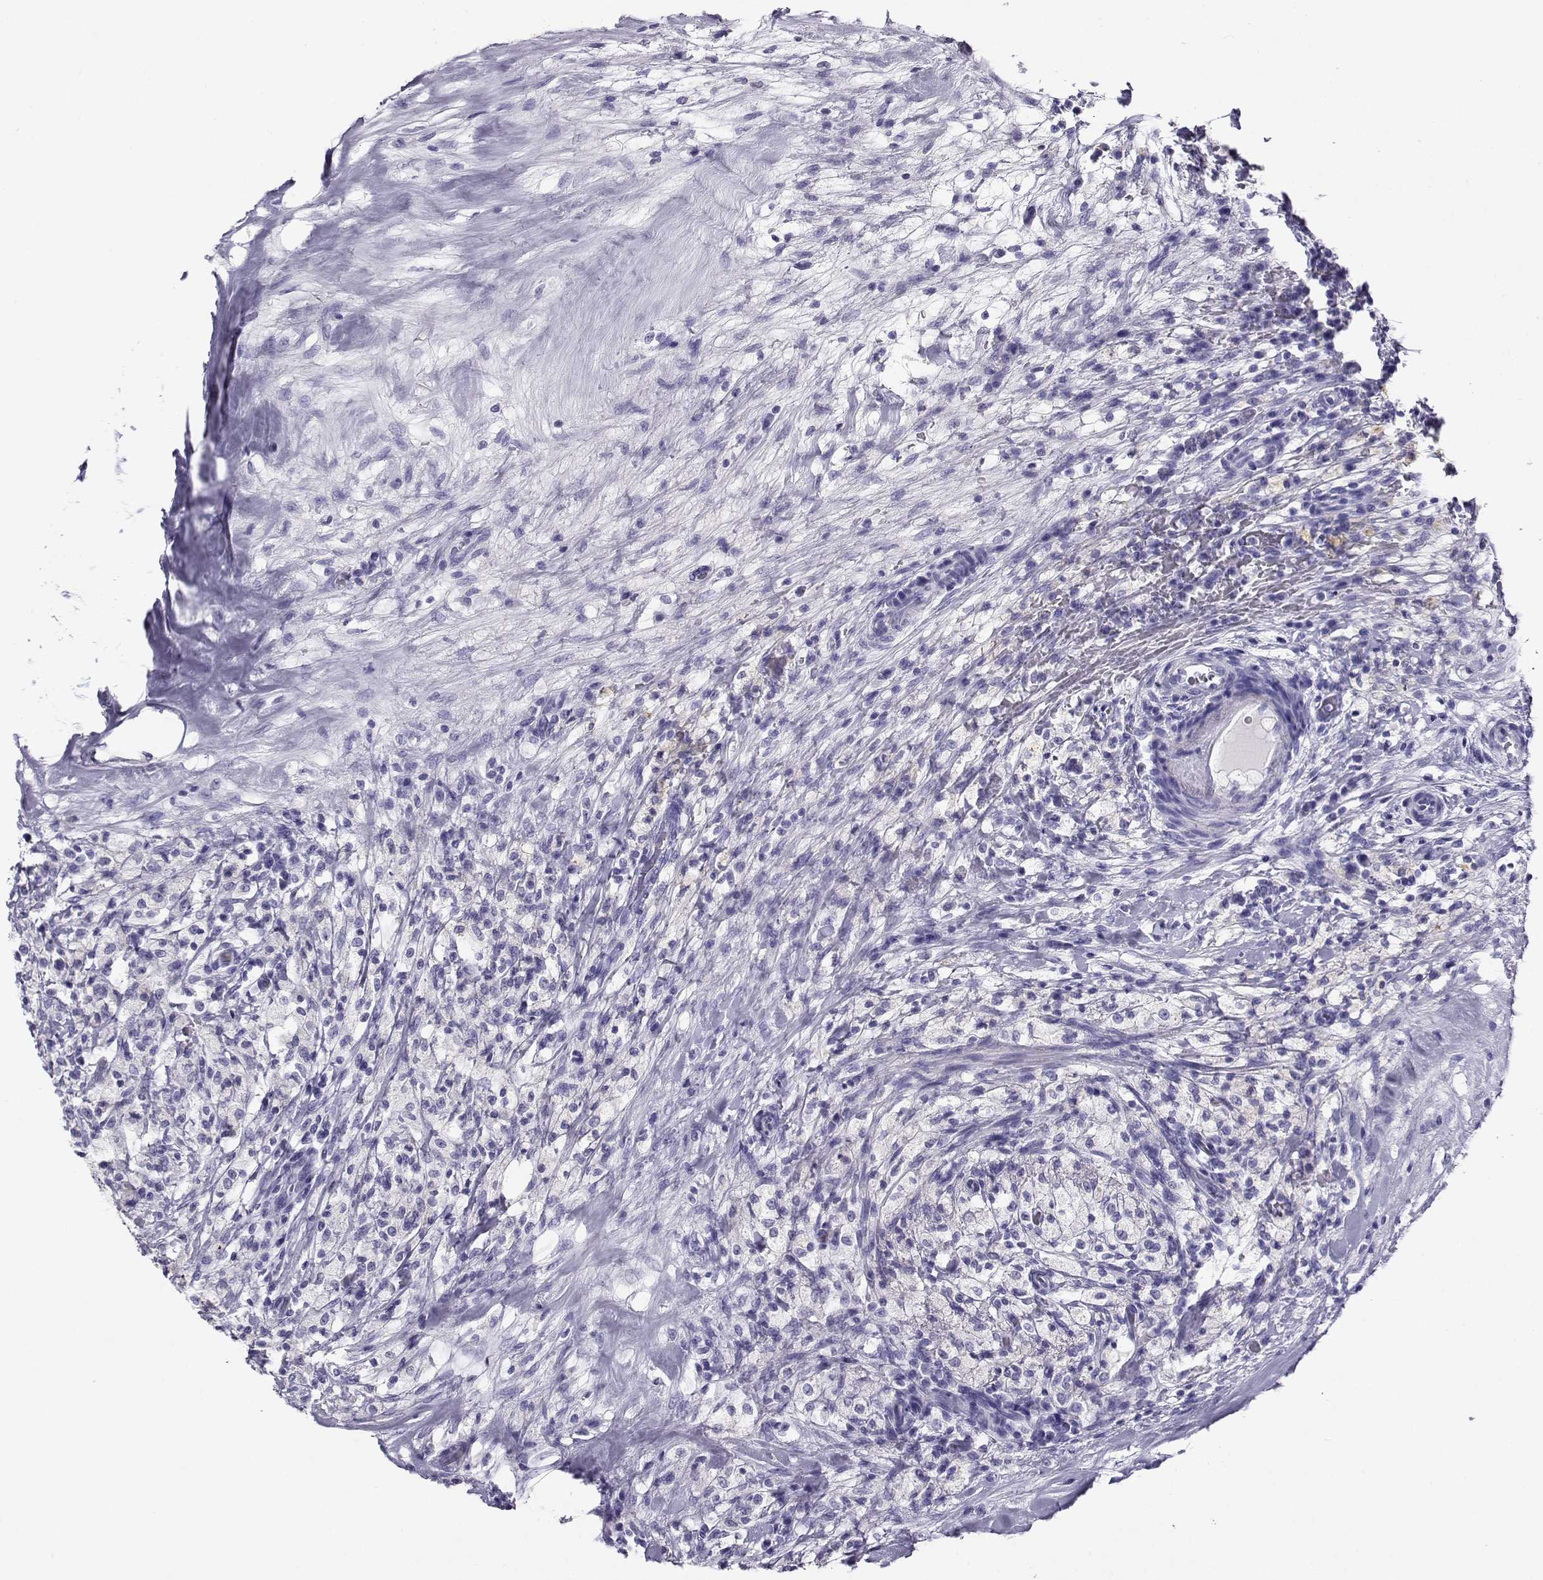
{"staining": {"intensity": "negative", "quantity": "none", "location": "none"}, "tissue": "testis cancer", "cell_type": "Tumor cells", "image_type": "cancer", "snomed": [{"axis": "morphology", "description": "Necrosis, NOS"}, {"axis": "morphology", "description": "Carcinoma, Embryonal, NOS"}, {"axis": "topography", "description": "Testis"}], "caption": "Testis cancer was stained to show a protein in brown. There is no significant expression in tumor cells.", "gene": "RHOXF2", "patient": {"sex": "male", "age": 19}}